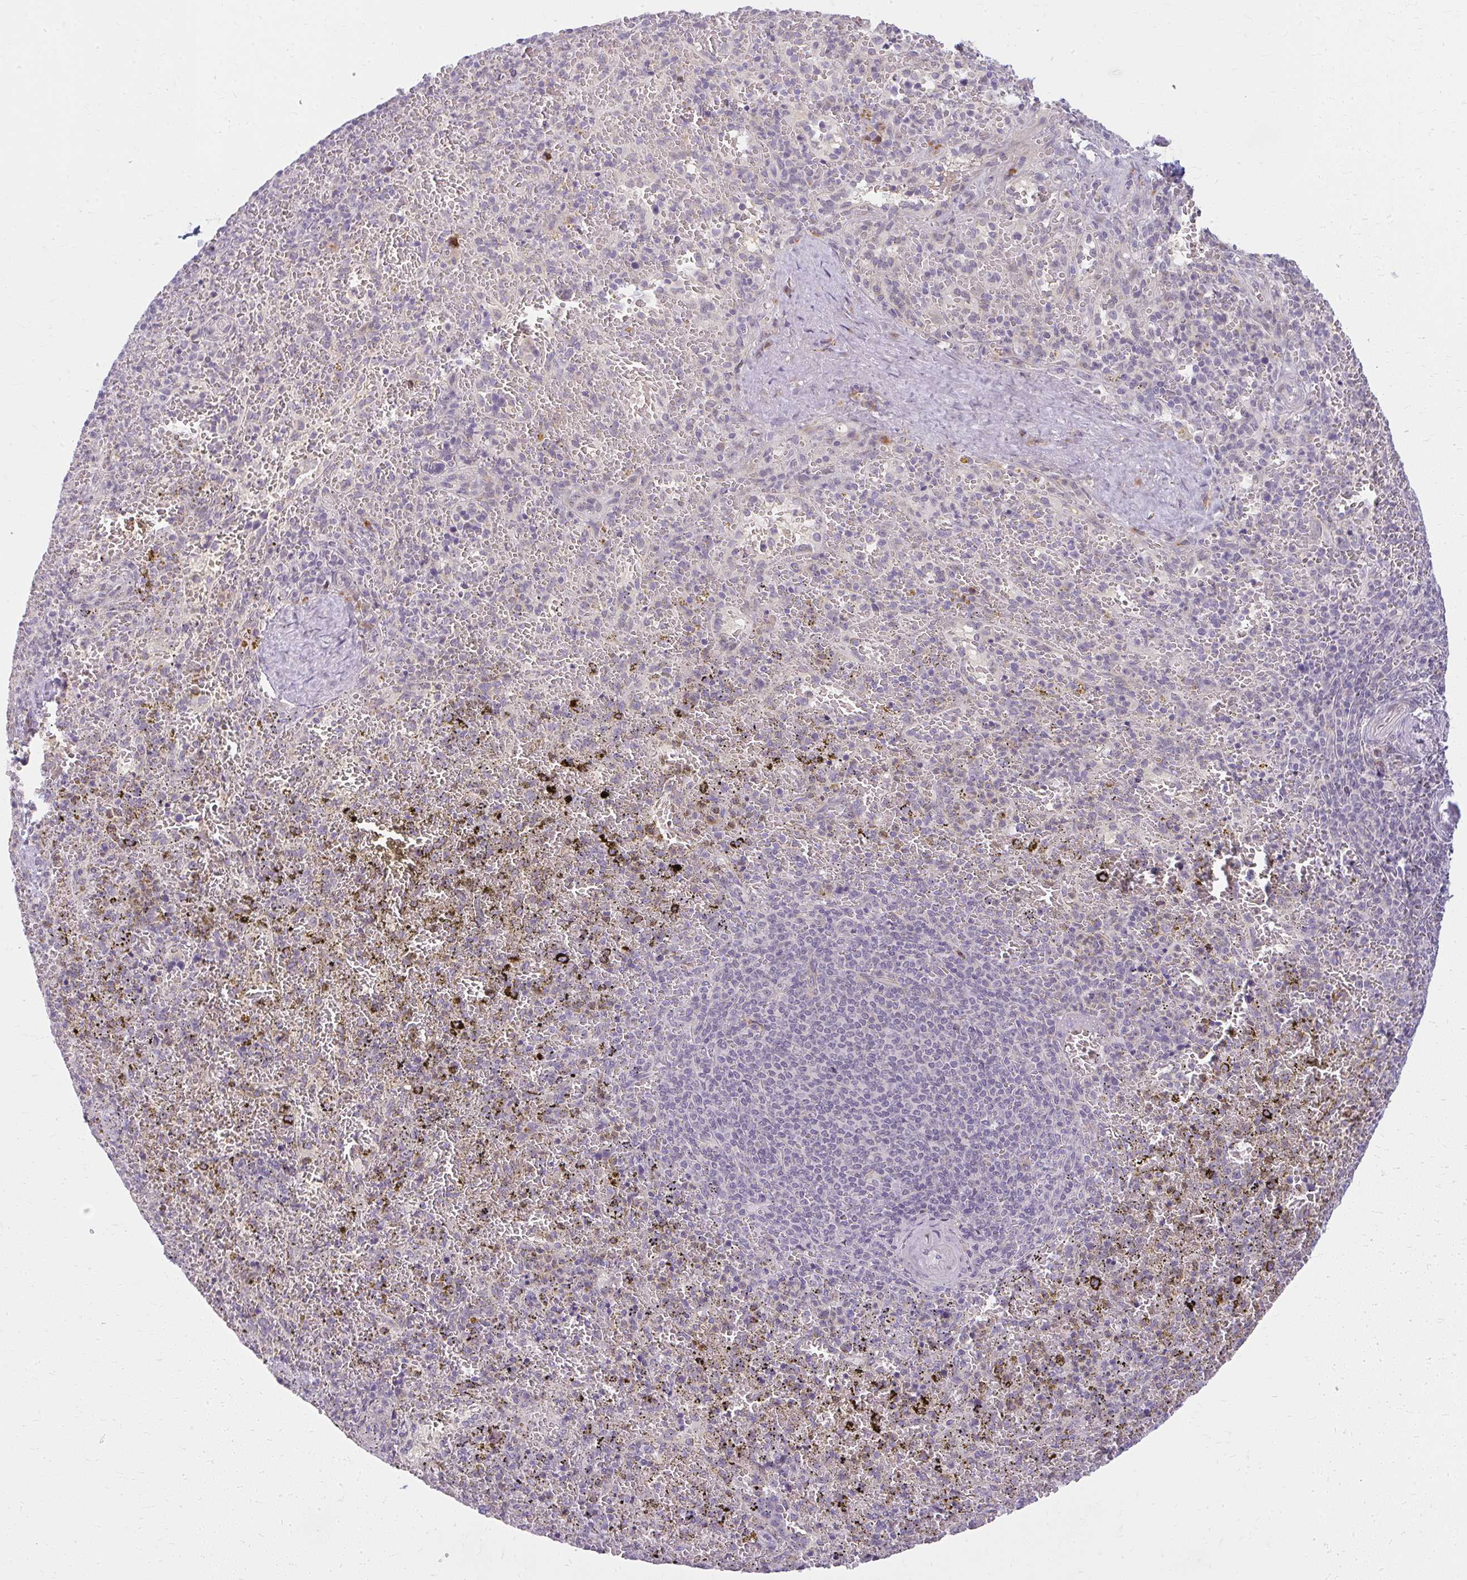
{"staining": {"intensity": "negative", "quantity": "none", "location": "none"}, "tissue": "spleen", "cell_type": "Cells in red pulp", "image_type": "normal", "snomed": [{"axis": "morphology", "description": "Normal tissue, NOS"}, {"axis": "topography", "description": "Spleen"}], "caption": "Immunohistochemistry histopathology image of normal spleen stained for a protein (brown), which displays no expression in cells in red pulp. Nuclei are stained in blue.", "gene": "ZFYVE26", "patient": {"sex": "female", "age": 50}}